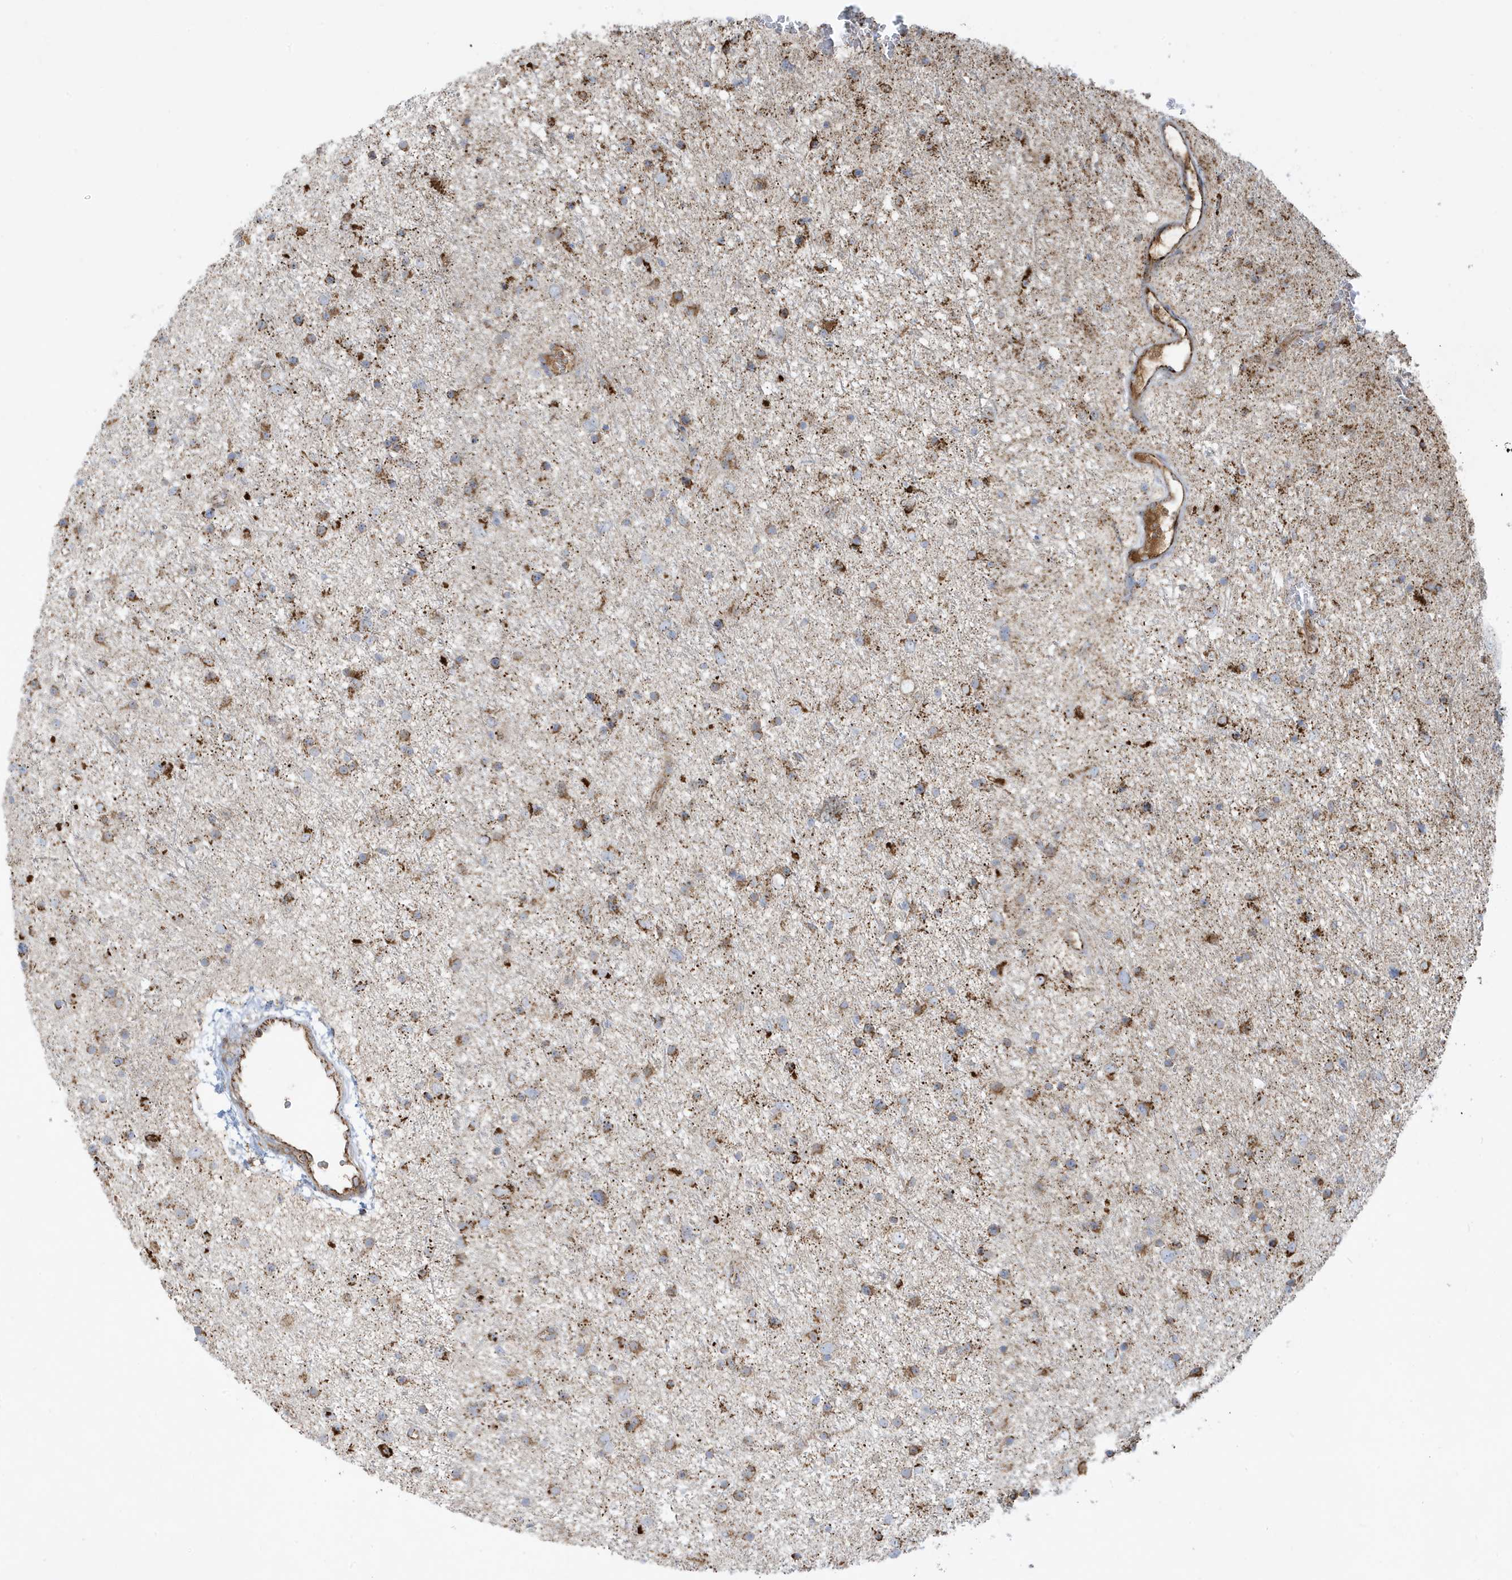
{"staining": {"intensity": "moderate", "quantity": ">75%", "location": "cytoplasmic/membranous"}, "tissue": "glioma", "cell_type": "Tumor cells", "image_type": "cancer", "snomed": [{"axis": "morphology", "description": "Glioma, malignant, Low grade"}, {"axis": "topography", "description": "Cerebral cortex"}], "caption": "Protein expression analysis of glioma shows moderate cytoplasmic/membranous positivity in approximately >75% of tumor cells. (DAB (3,3'-diaminobenzidine) = brown stain, brightfield microscopy at high magnification).", "gene": "IFT57", "patient": {"sex": "female", "age": 39}}